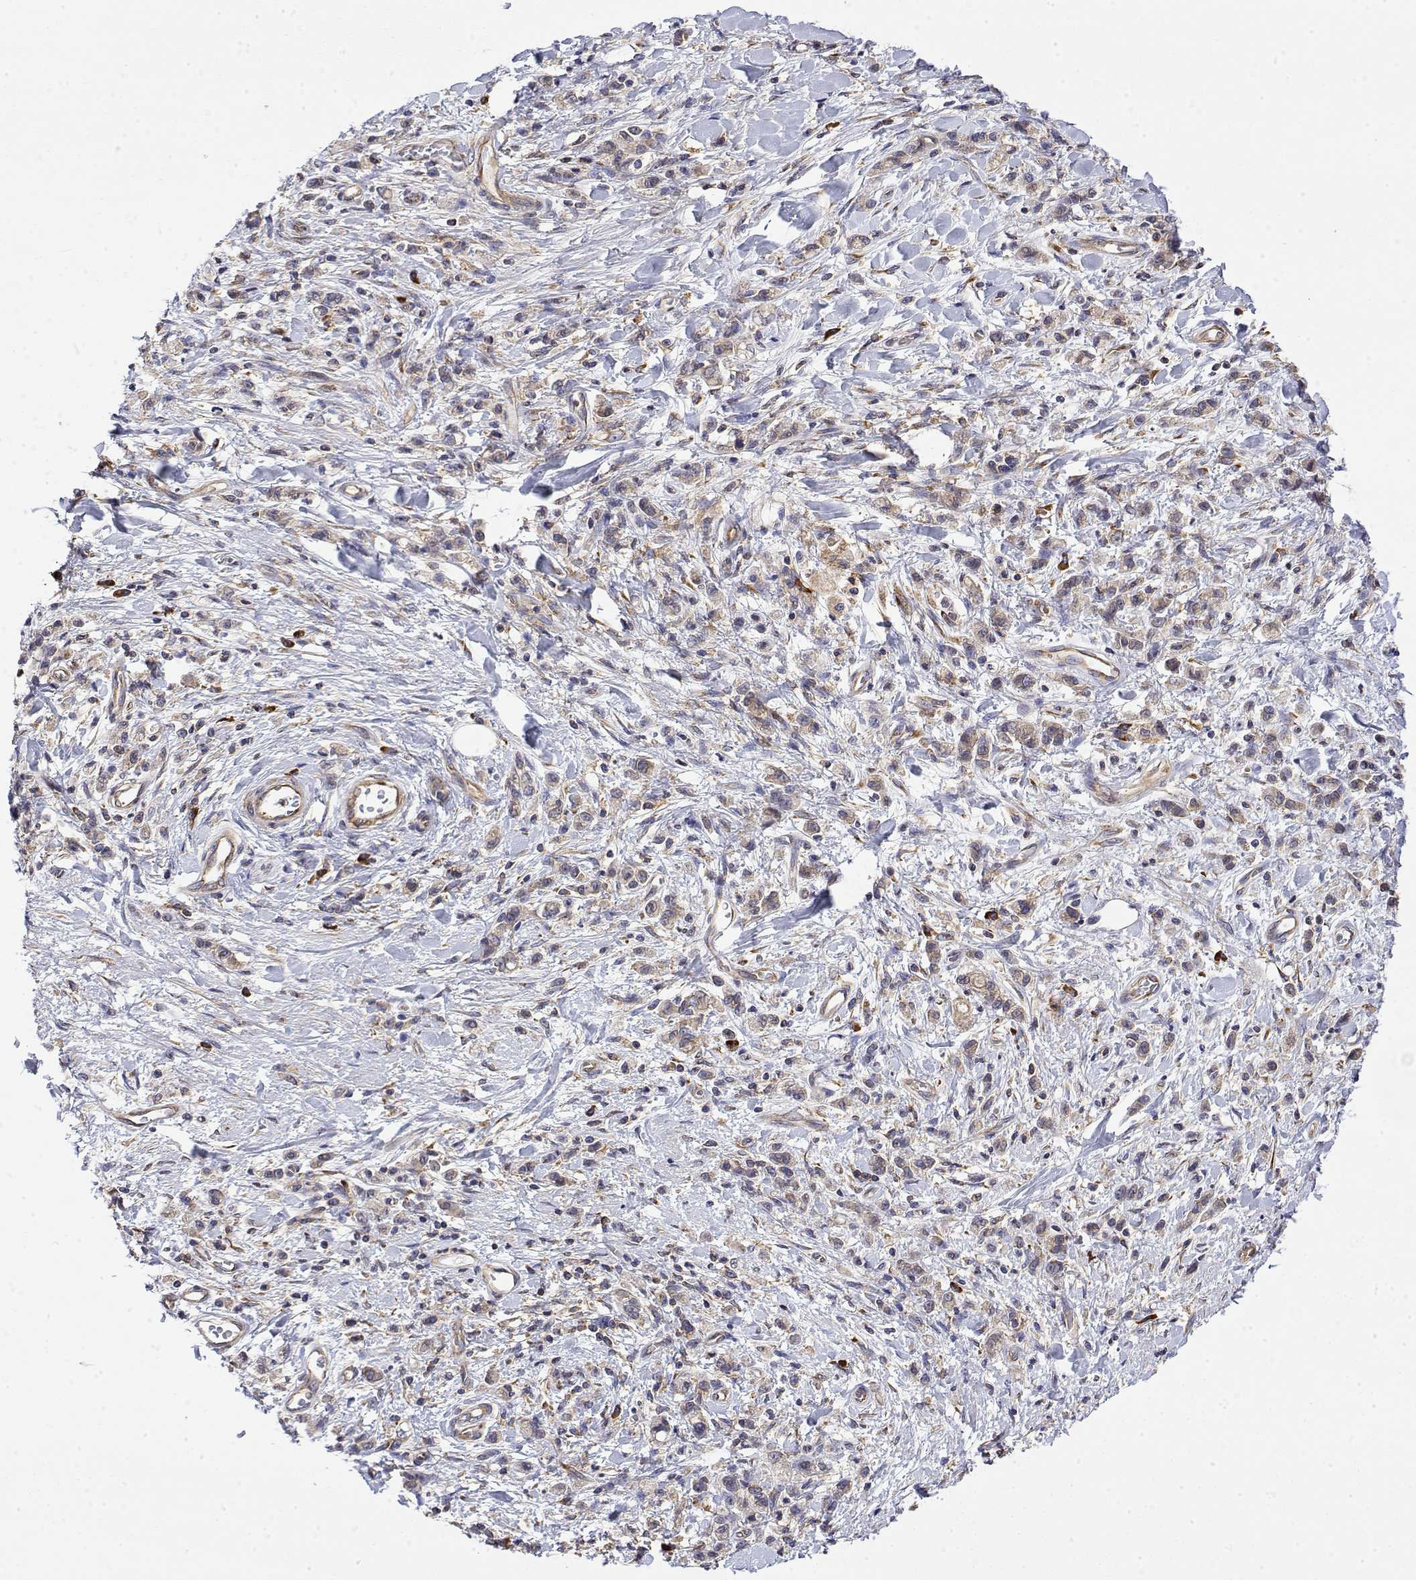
{"staining": {"intensity": "weak", "quantity": "25%-75%", "location": "cytoplasmic/membranous"}, "tissue": "stomach cancer", "cell_type": "Tumor cells", "image_type": "cancer", "snomed": [{"axis": "morphology", "description": "Adenocarcinoma, NOS"}, {"axis": "topography", "description": "Stomach"}], "caption": "Stomach adenocarcinoma stained with immunohistochemistry reveals weak cytoplasmic/membranous staining in approximately 25%-75% of tumor cells. The staining was performed using DAB (3,3'-diaminobenzidine), with brown indicating positive protein expression. Nuclei are stained blue with hematoxylin.", "gene": "EEF1G", "patient": {"sex": "male", "age": 77}}